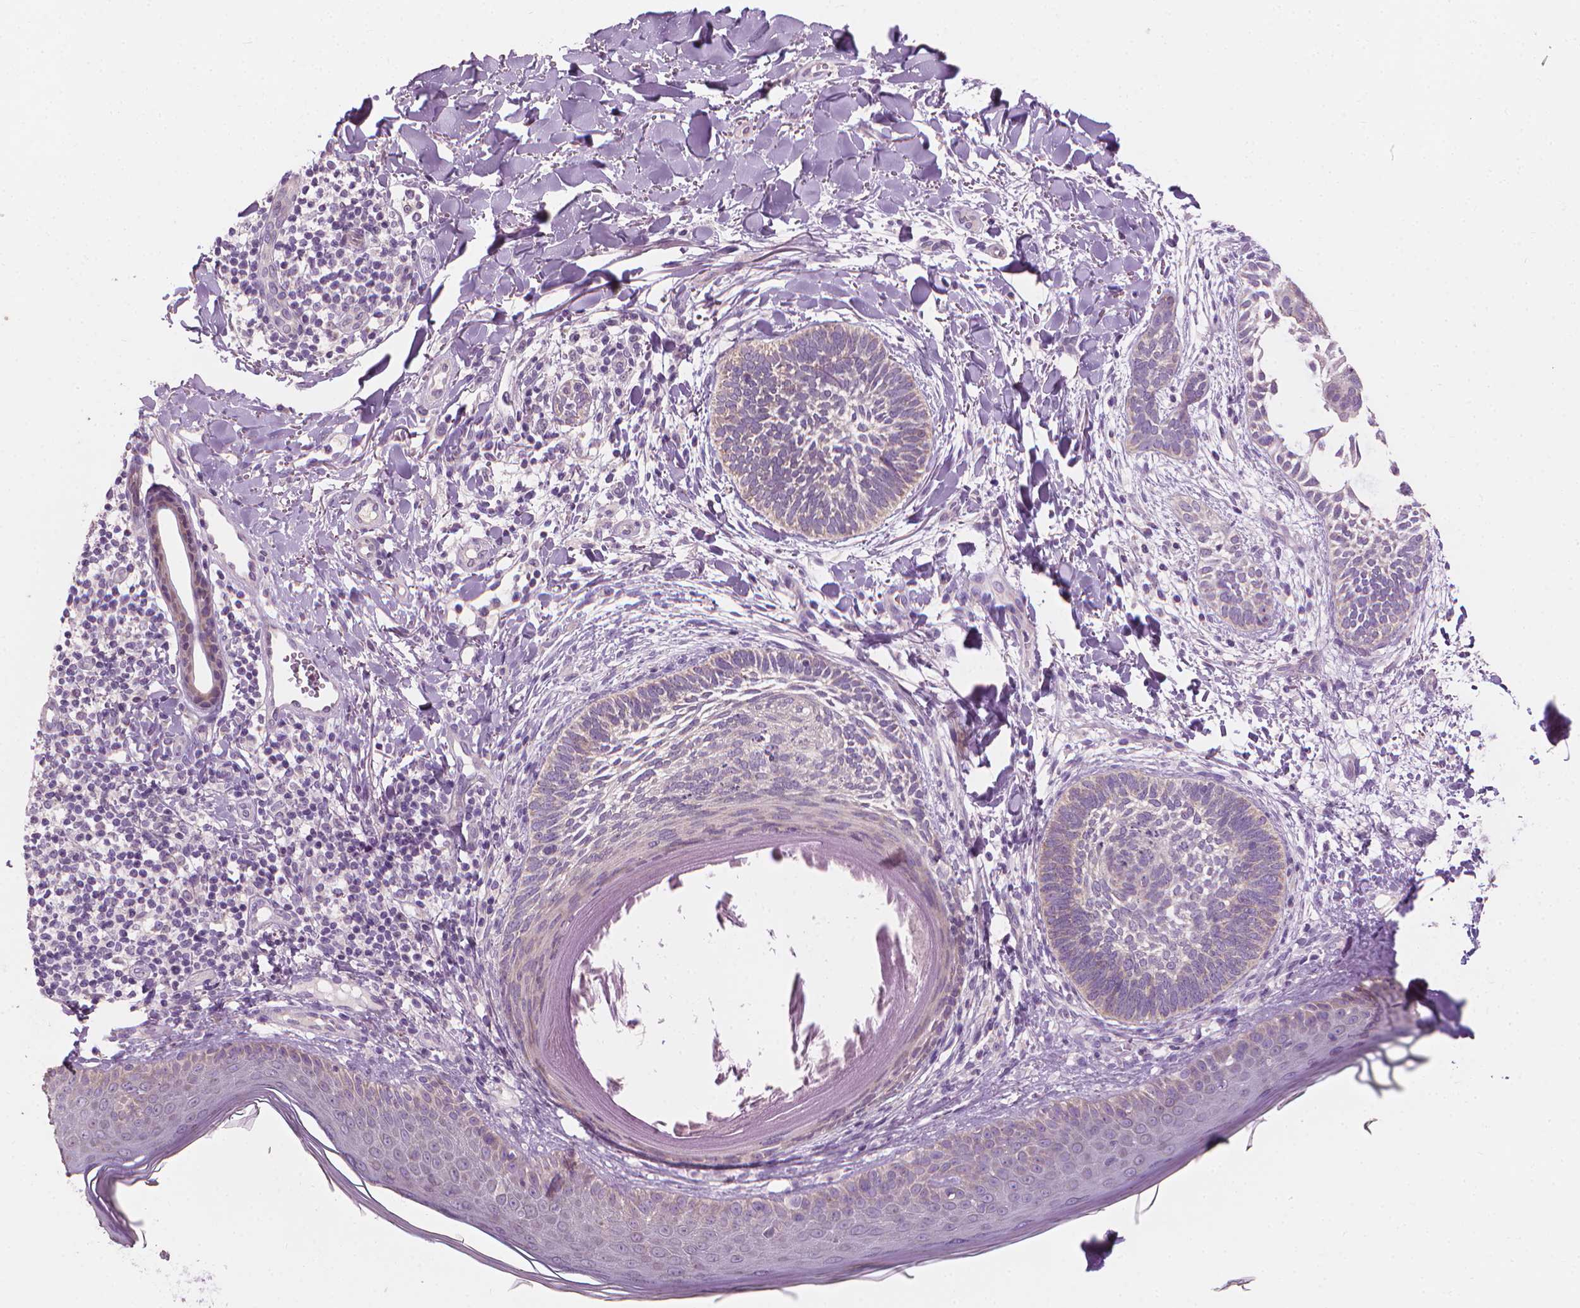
{"staining": {"intensity": "negative", "quantity": "none", "location": "none"}, "tissue": "skin cancer", "cell_type": "Tumor cells", "image_type": "cancer", "snomed": [{"axis": "morphology", "description": "Normal tissue, NOS"}, {"axis": "morphology", "description": "Basal cell carcinoma"}, {"axis": "topography", "description": "Skin"}], "caption": "Tumor cells are negative for protein expression in human basal cell carcinoma (skin).", "gene": "CFAP126", "patient": {"sex": "male", "age": 46}}